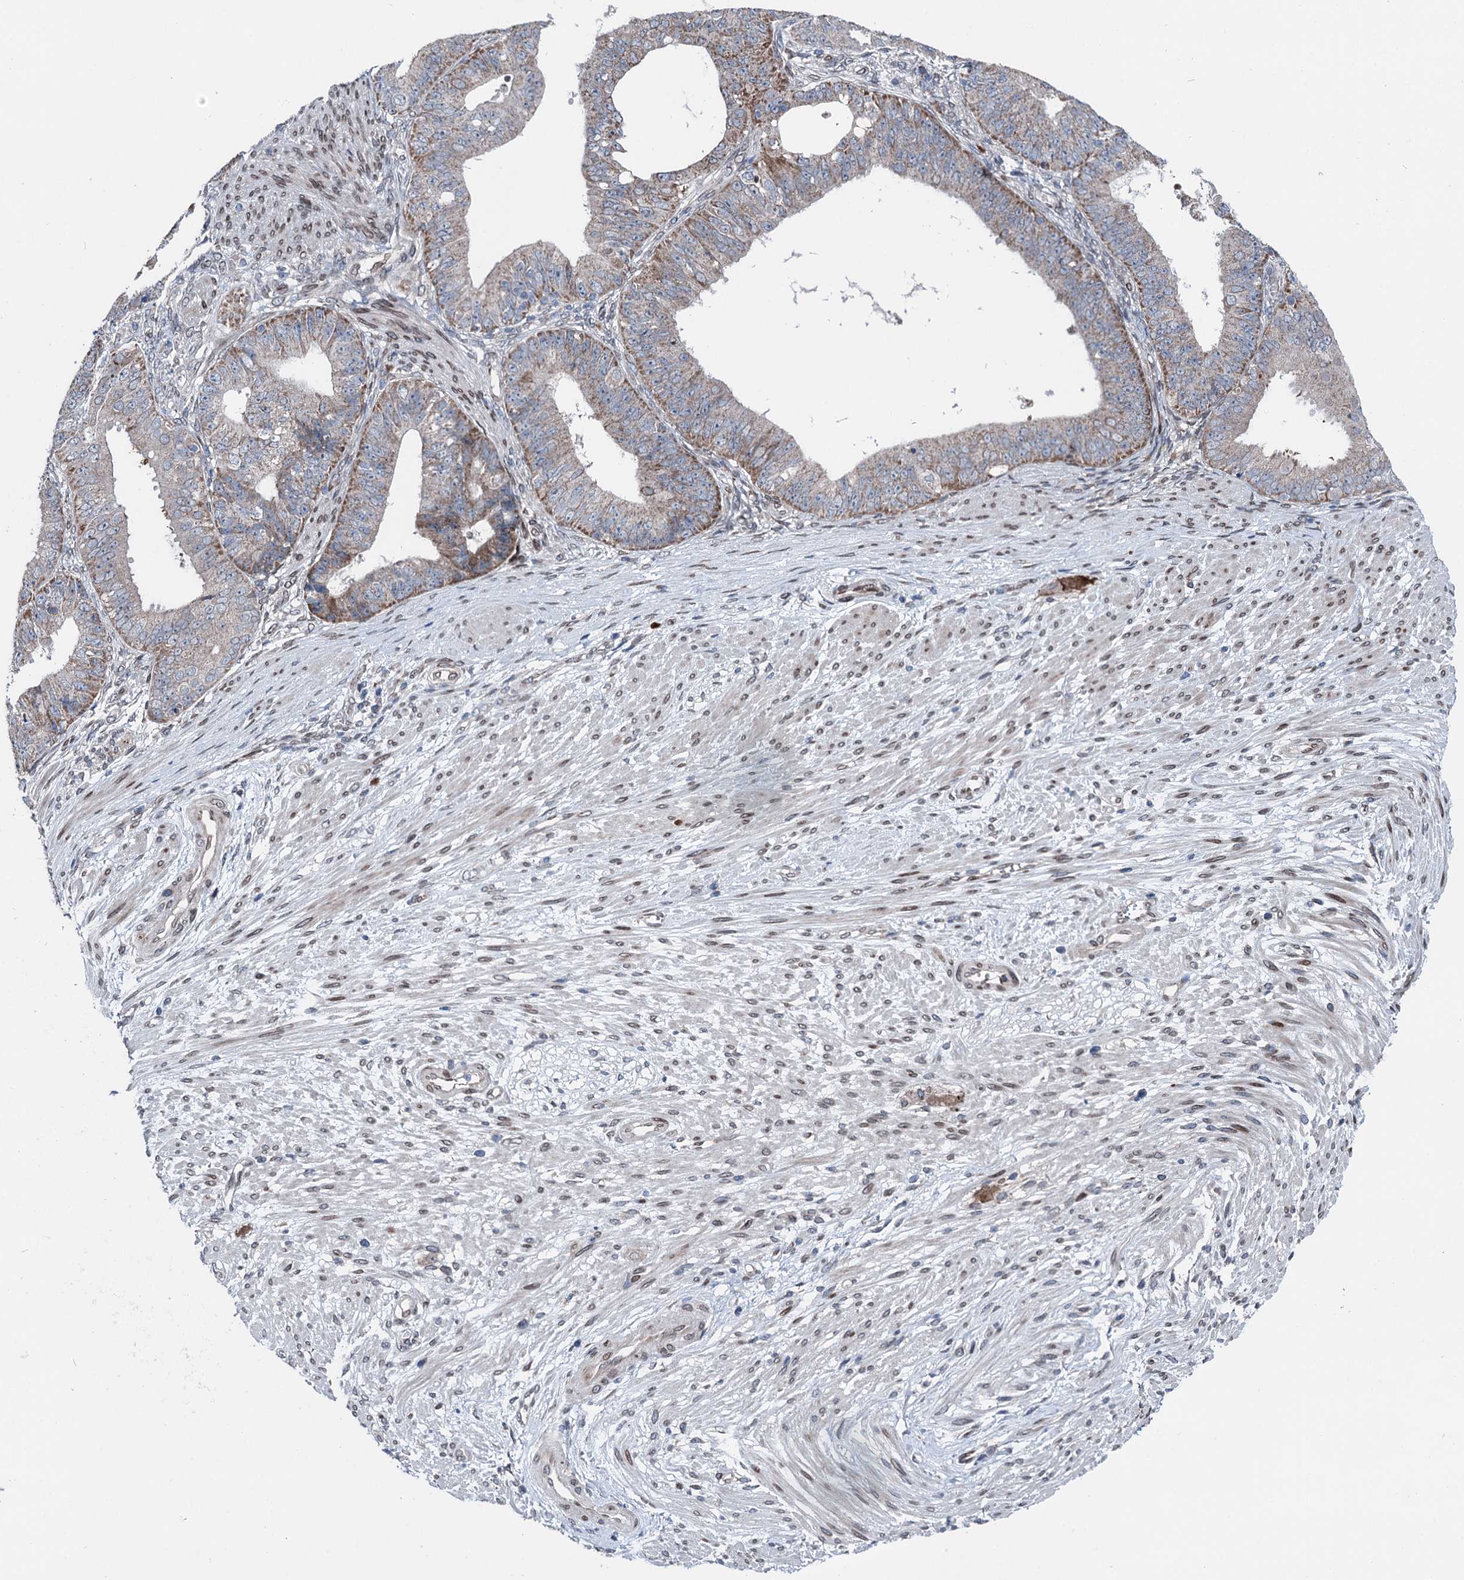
{"staining": {"intensity": "weak", "quantity": ">75%", "location": "cytoplasmic/membranous"}, "tissue": "ovarian cancer", "cell_type": "Tumor cells", "image_type": "cancer", "snomed": [{"axis": "morphology", "description": "Carcinoma, endometroid"}, {"axis": "topography", "description": "Appendix"}, {"axis": "topography", "description": "Ovary"}], "caption": "Human endometroid carcinoma (ovarian) stained with a protein marker exhibits weak staining in tumor cells.", "gene": "MRPL14", "patient": {"sex": "female", "age": 42}}